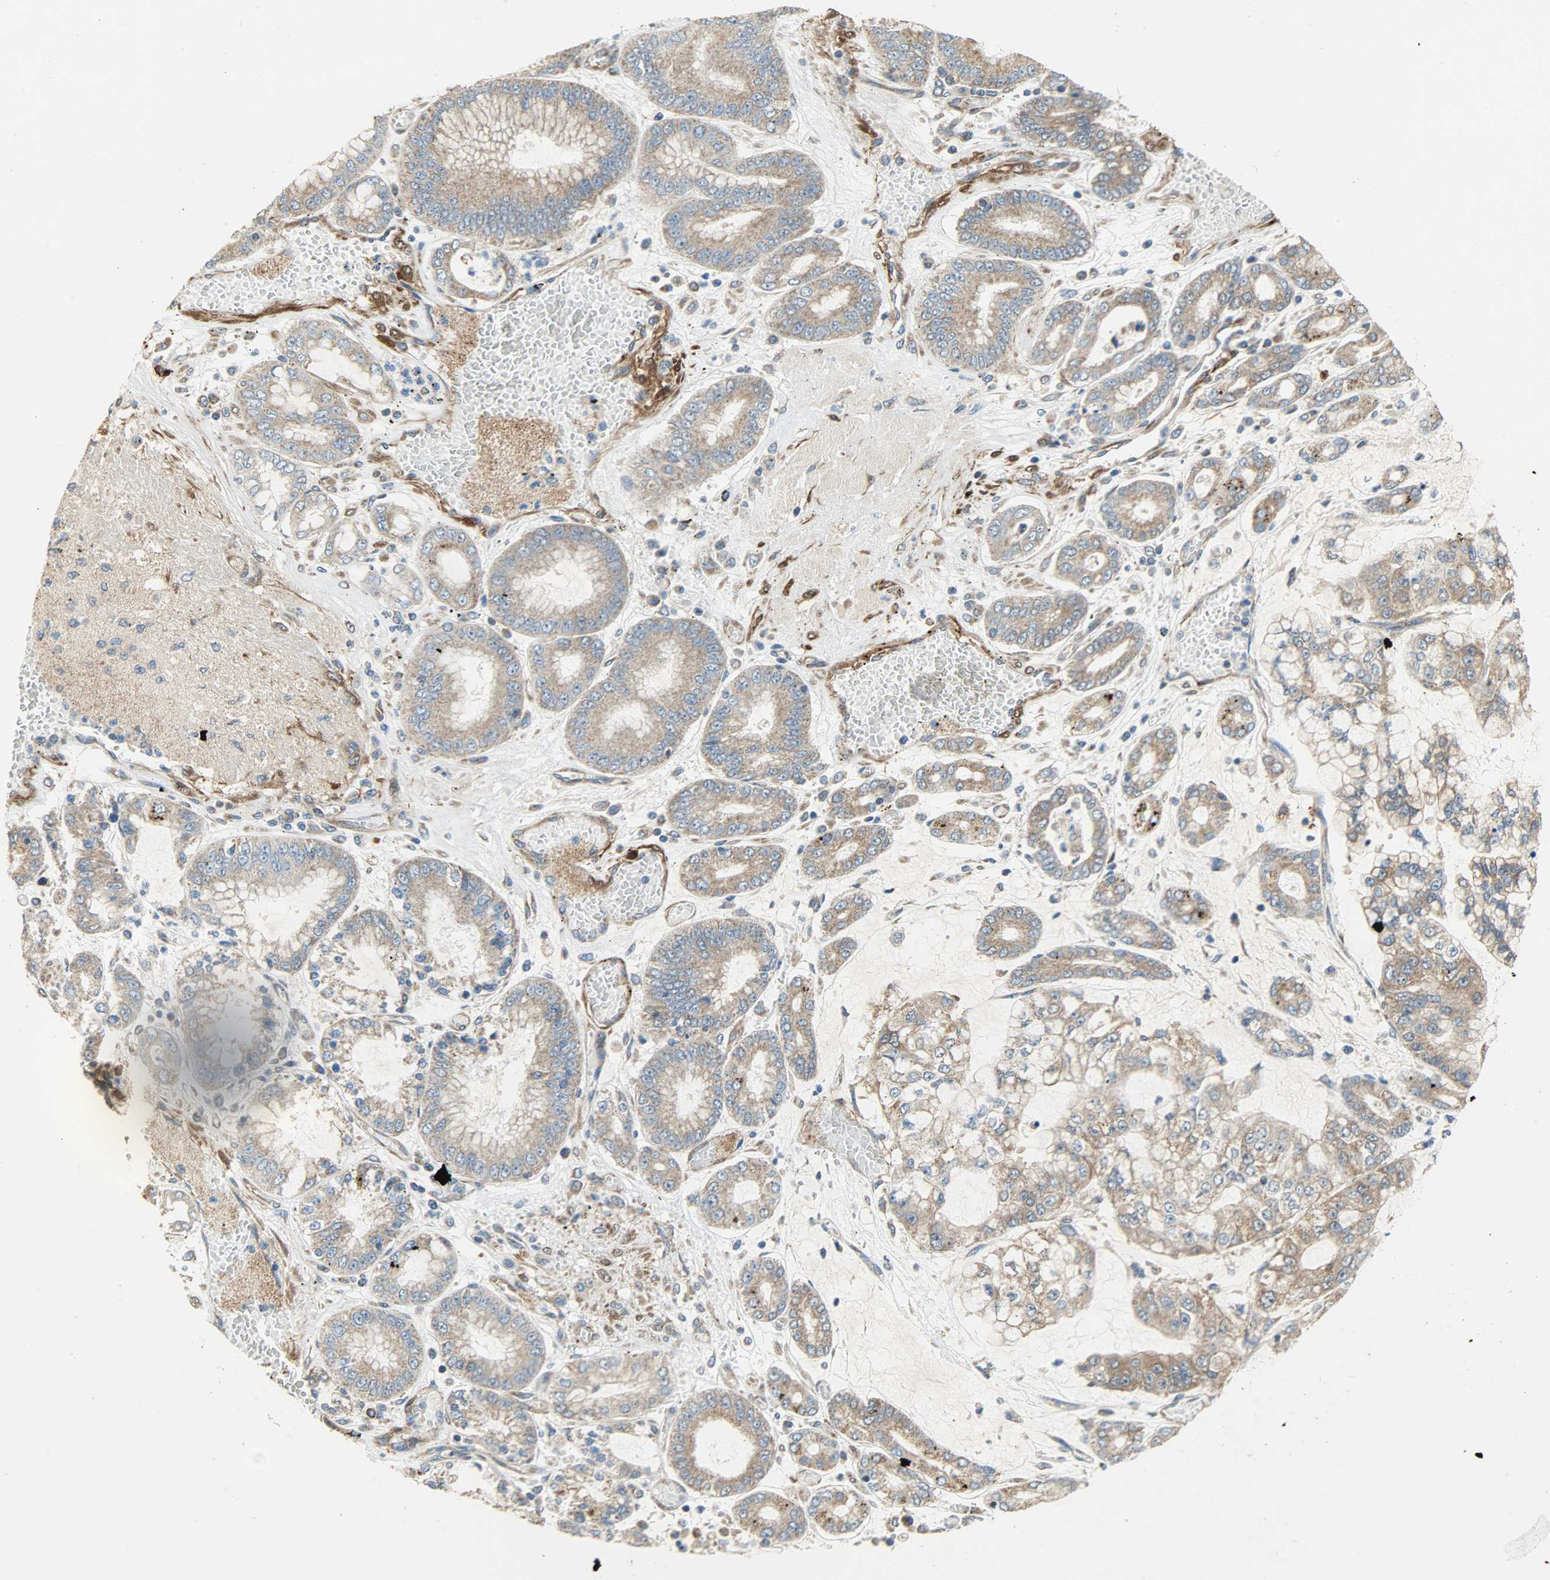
{"staining": {"intensity": "moderate", "quantity": ">75%", "location": "cytoplasmic/membranous"}, "tissue": "stomach cancer", "cell_type": "Tumor cells", "image_type": "cancer", "snomed": [{"axis": "morphology", "description": "Normal tissue, NOS"}, {"axis": "morphology", "description": "Adenocarcinoma, NOS"}, {"axis": "topography", "description": "Stomach, upper"}, {"axis": "topography", "description": "Stomach"}], "caption": "Adenocarcinoma (stomach) stained with a brown dye shows moderate cytoplasmic/membranous positive positivity in approximately >75% of tumor cells.", "gene": "C1orf198", "patient": {"sex": "male", "age": 76}}